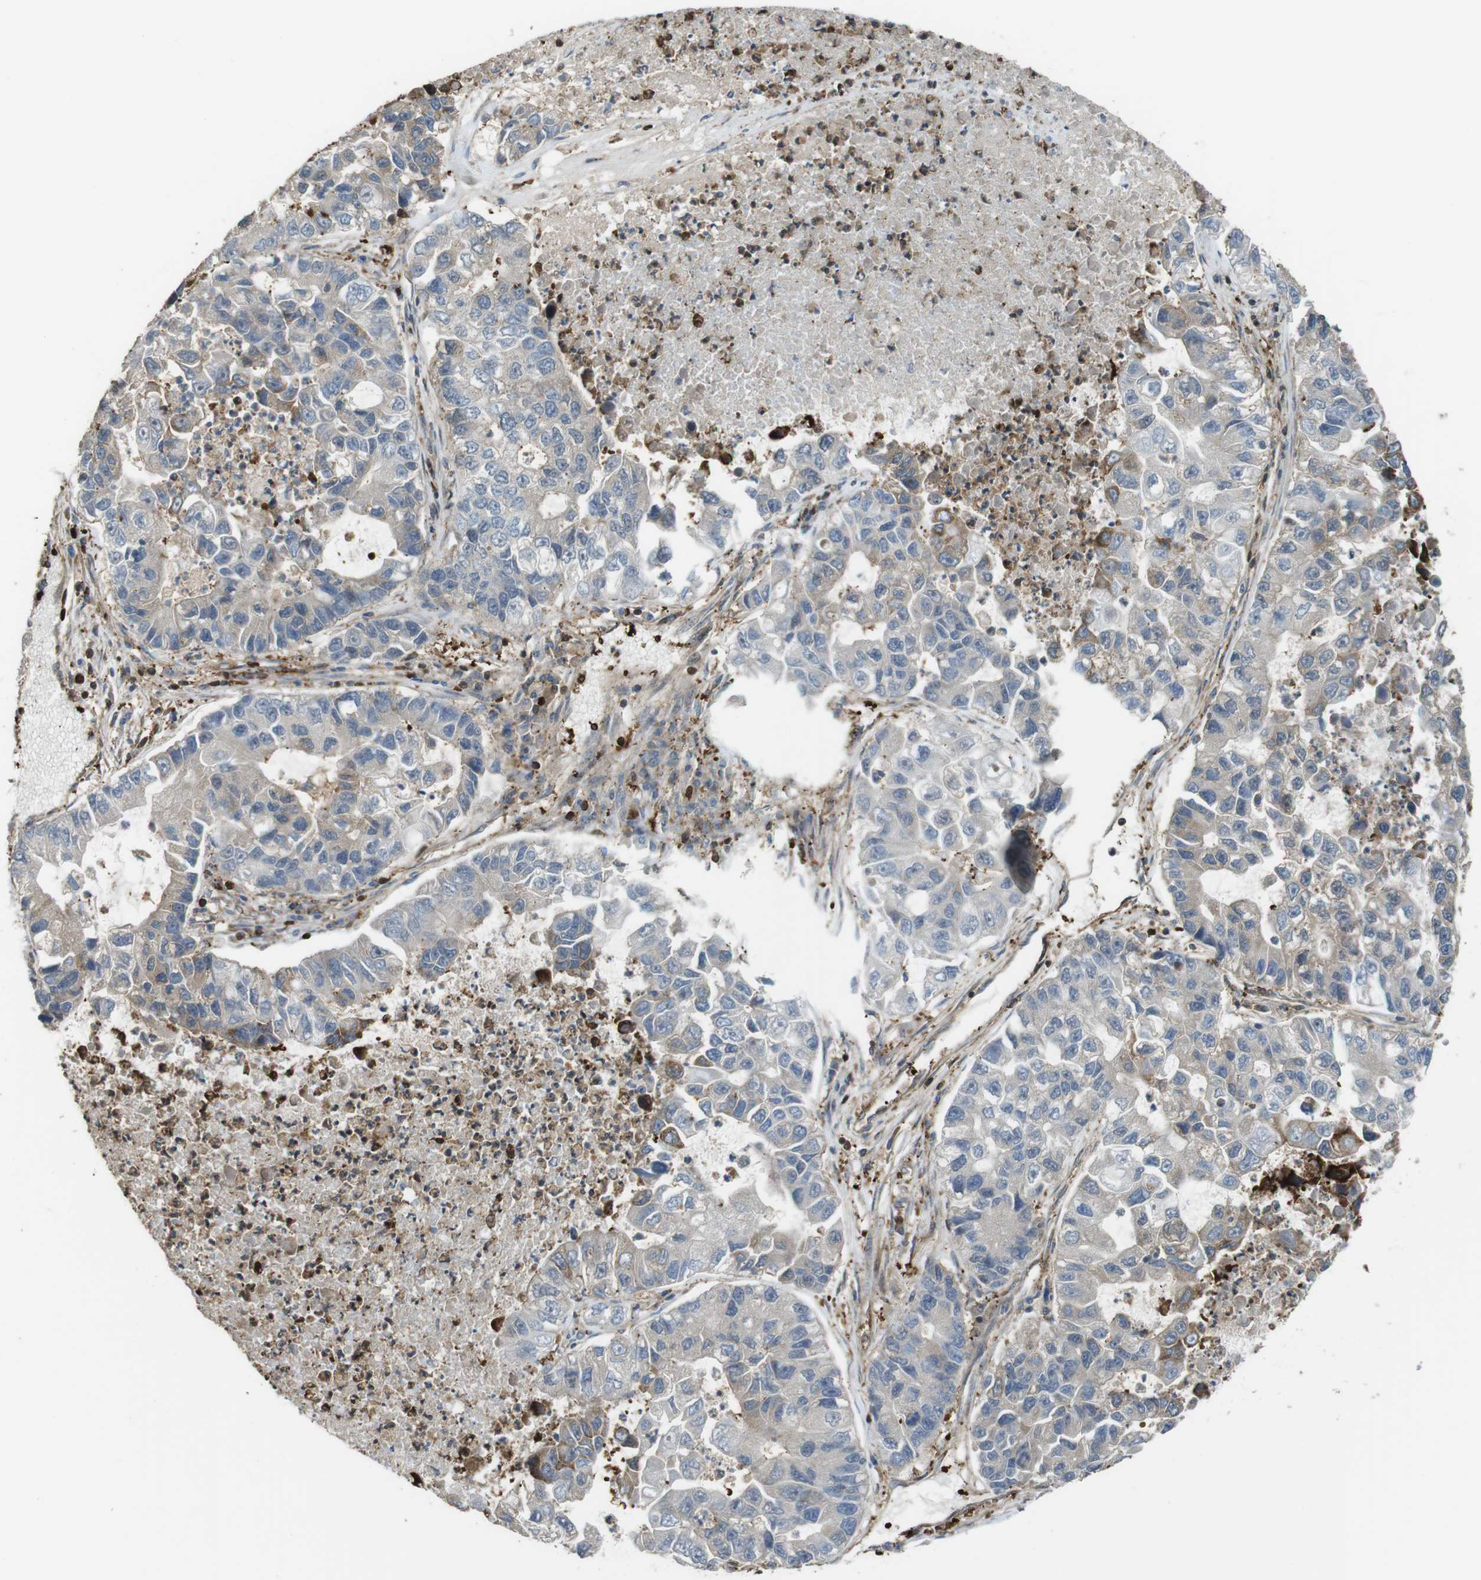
{"staining": {"intensity": "weak", "quantity": "<25%", "location": "cytoplasmic/membranous"}, "tissue": "lung cancer", "cell_type": "Tumor cells", "image_type": "cancer", "snomed": [{"axis": "morphology", "description": "Adenocarcinoma, NOS"}, {"axis": "topography", "description": "Lung"}], "caption": "Immunohistochemistry (IHC) of lung cancer (adenocarcinoma) displays no expression in tumor cells.", "gene": "ARHGDIA", "patient": {"sex": "female", "age": 51}}